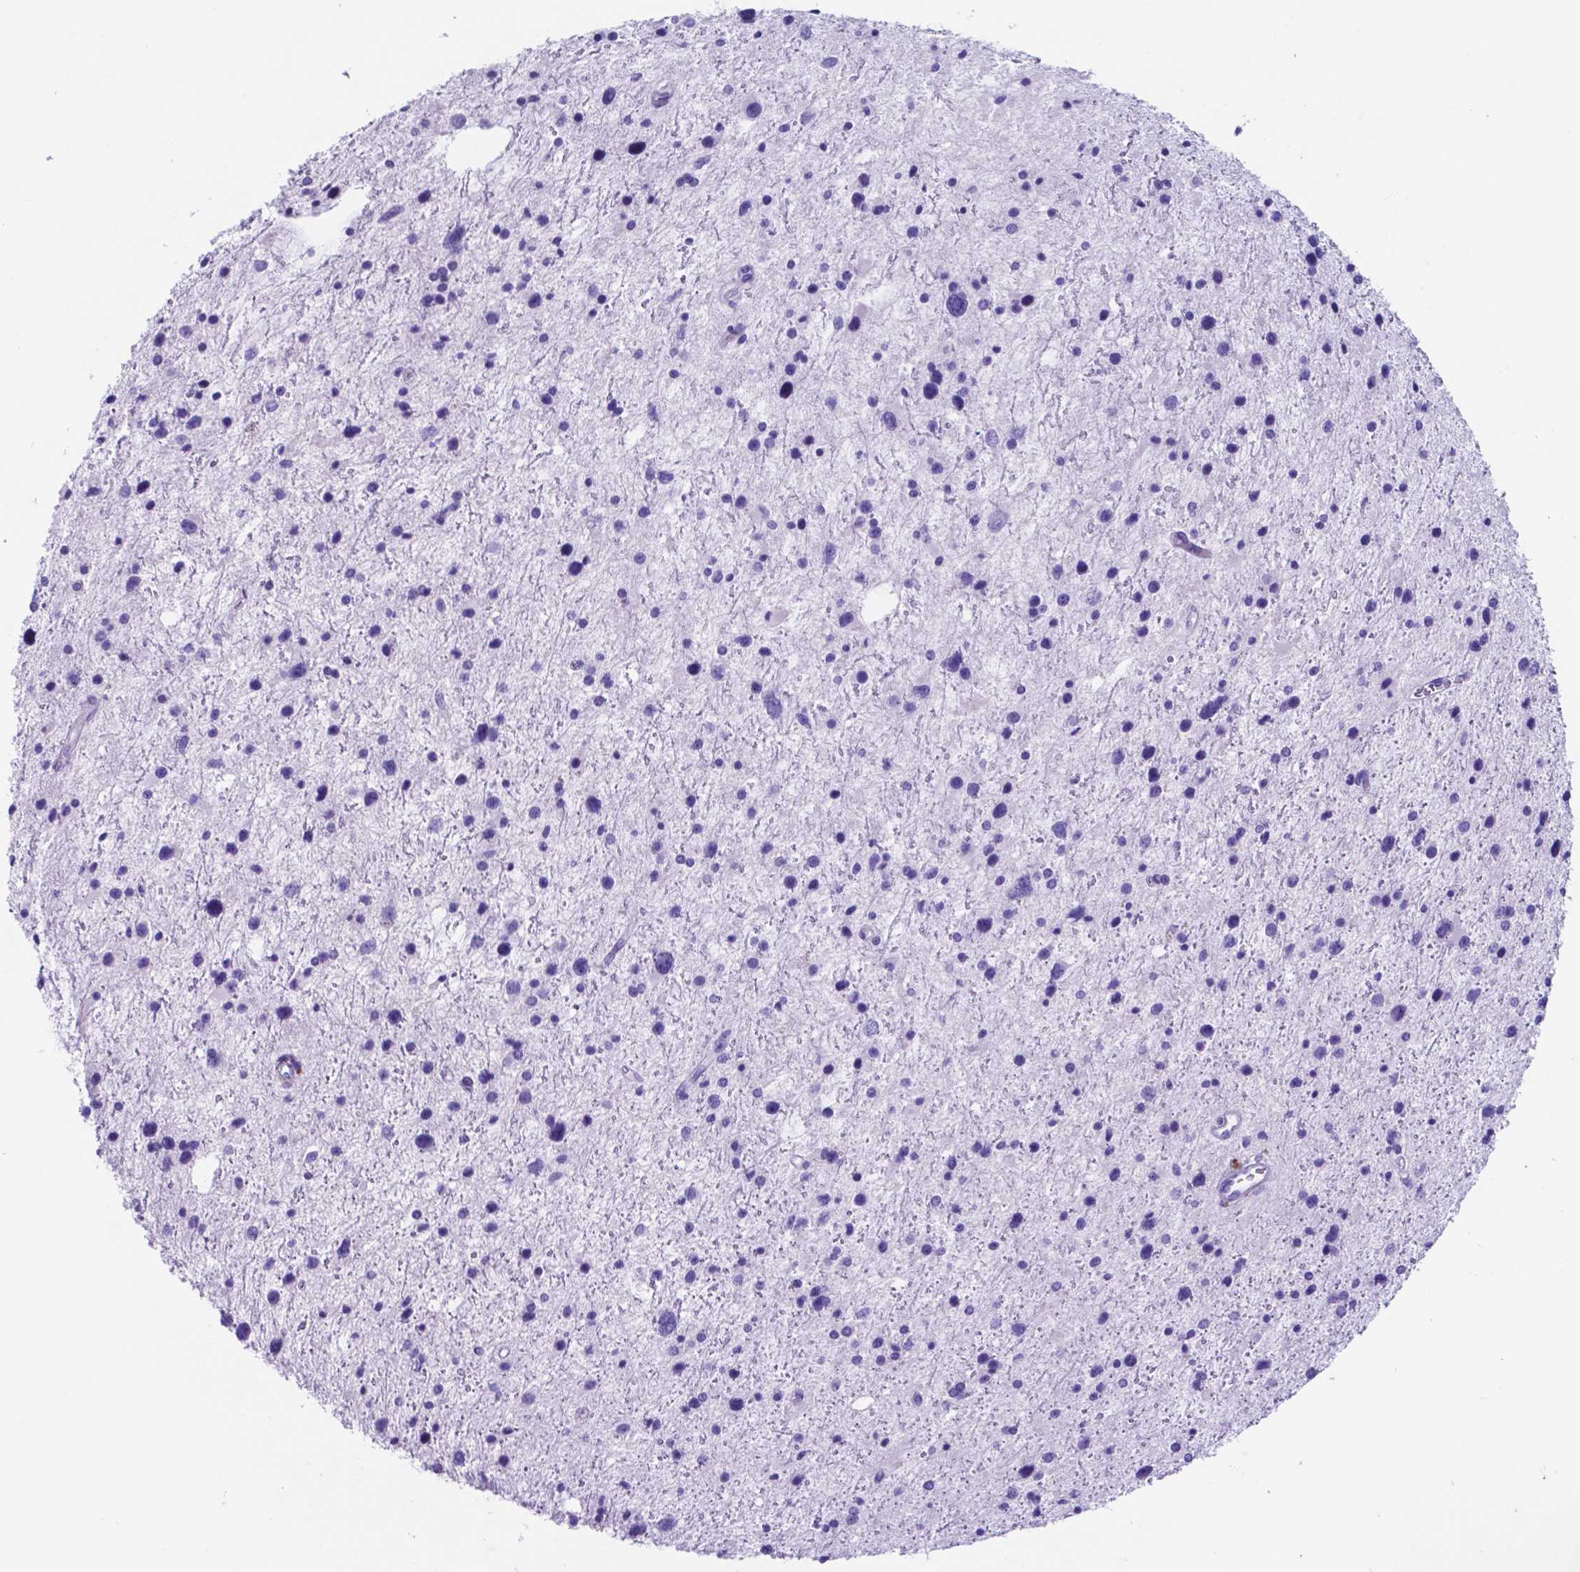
{"staining": {"intensity": "negative", "quantity": "none", "location": "none"}, "tissue": "glioma", "cell_type": "Tumor cells", "image_type": "cancer", "snomed": [{"axis": "morphology", "description": "Glioma, malignant, Low grade"}, {"axis": "topography", "description": "Brain"}], "caption": "Immunohistochemistry (IHC) image of human glioma stained for a protein (brown), which exhibits no staining in tumor cells. The staining is performed using DAB brown chromogen with nuclei counter-stained in using hematoxylin.", "gene": "DNAAF8", "patient": {"sex": "female", "age": 32}}